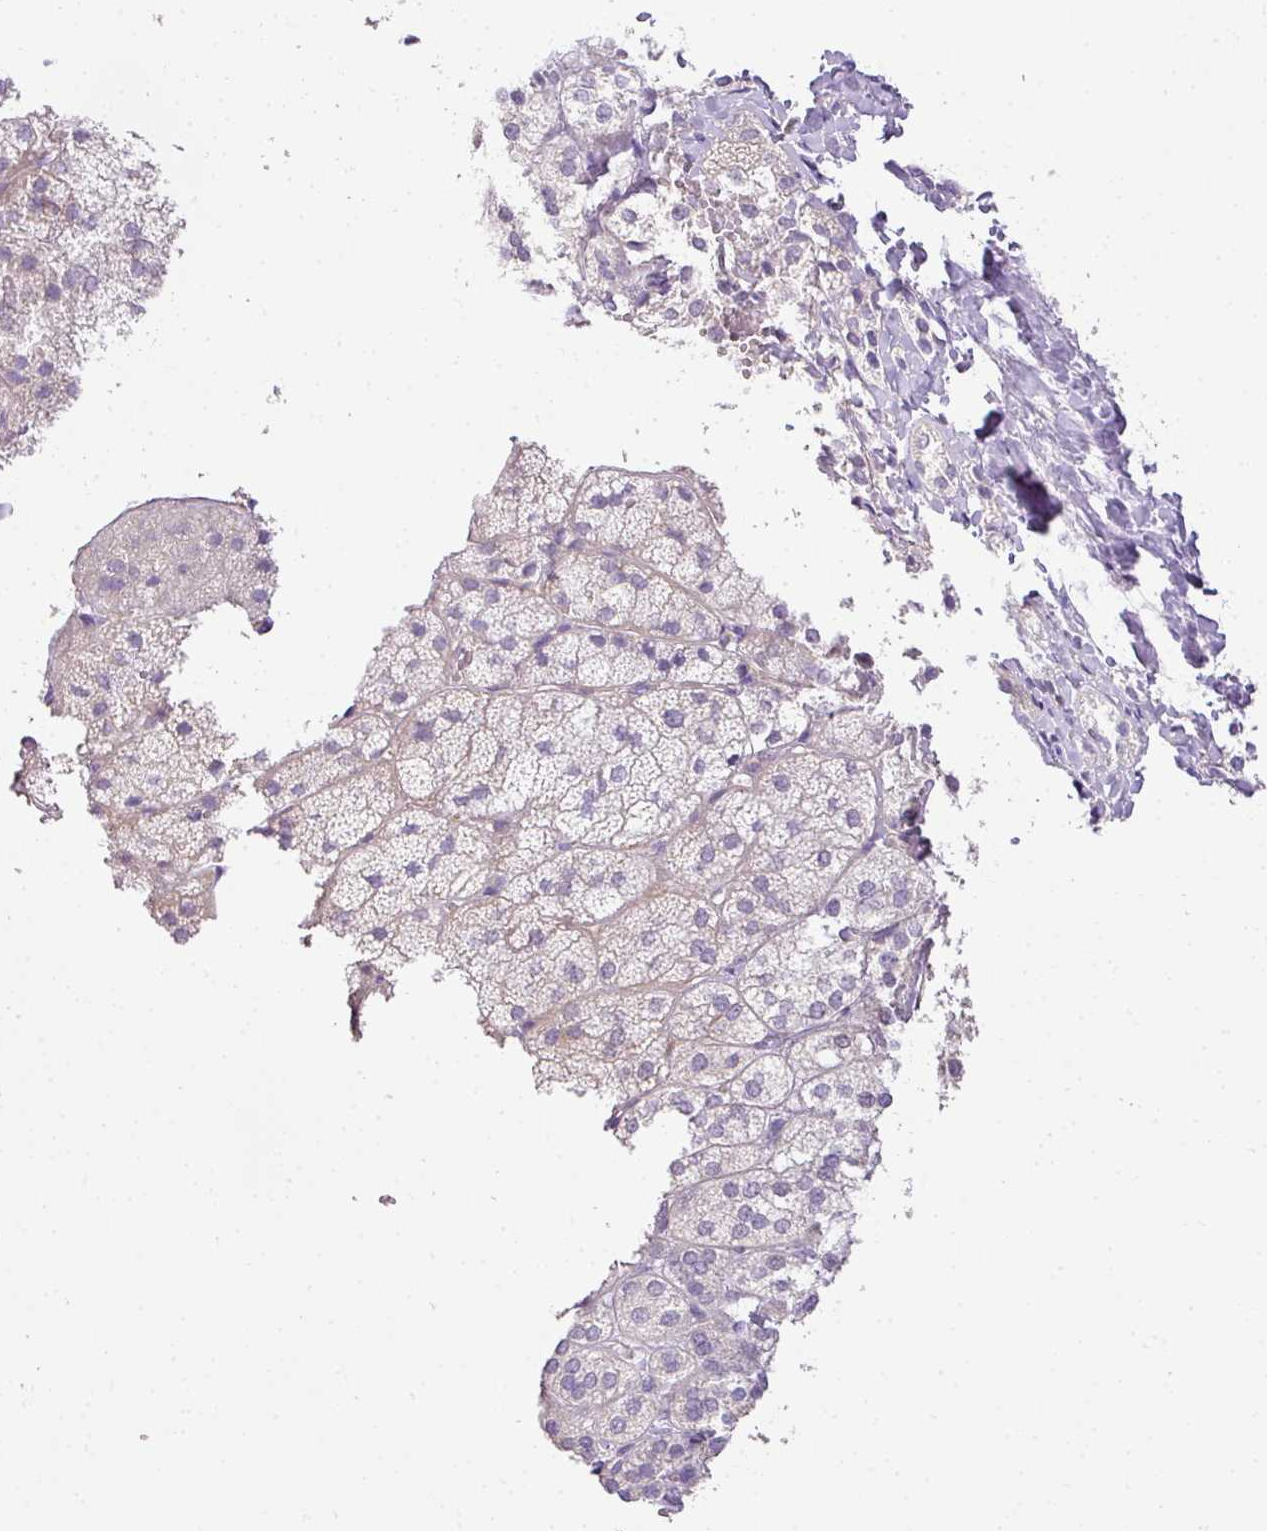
{"staining": {"intensity": "negative", "quantity": "none", "location": "none"}, "tissue": "adrenal gland", "cell_type": "Glandular cells", "image_type": "normal", "snomed": [{"axis": "morphology", "description": "Normal tissue, NOS"}, {"axis": "topography", "description": "Adrenal gland"}], "caption": "This is a image of IHC staining of benign adrenal gland, which shows no staining in glandular cells.", "gene": "HOXC13", "patient": {"sex": "female", "age": 44}}